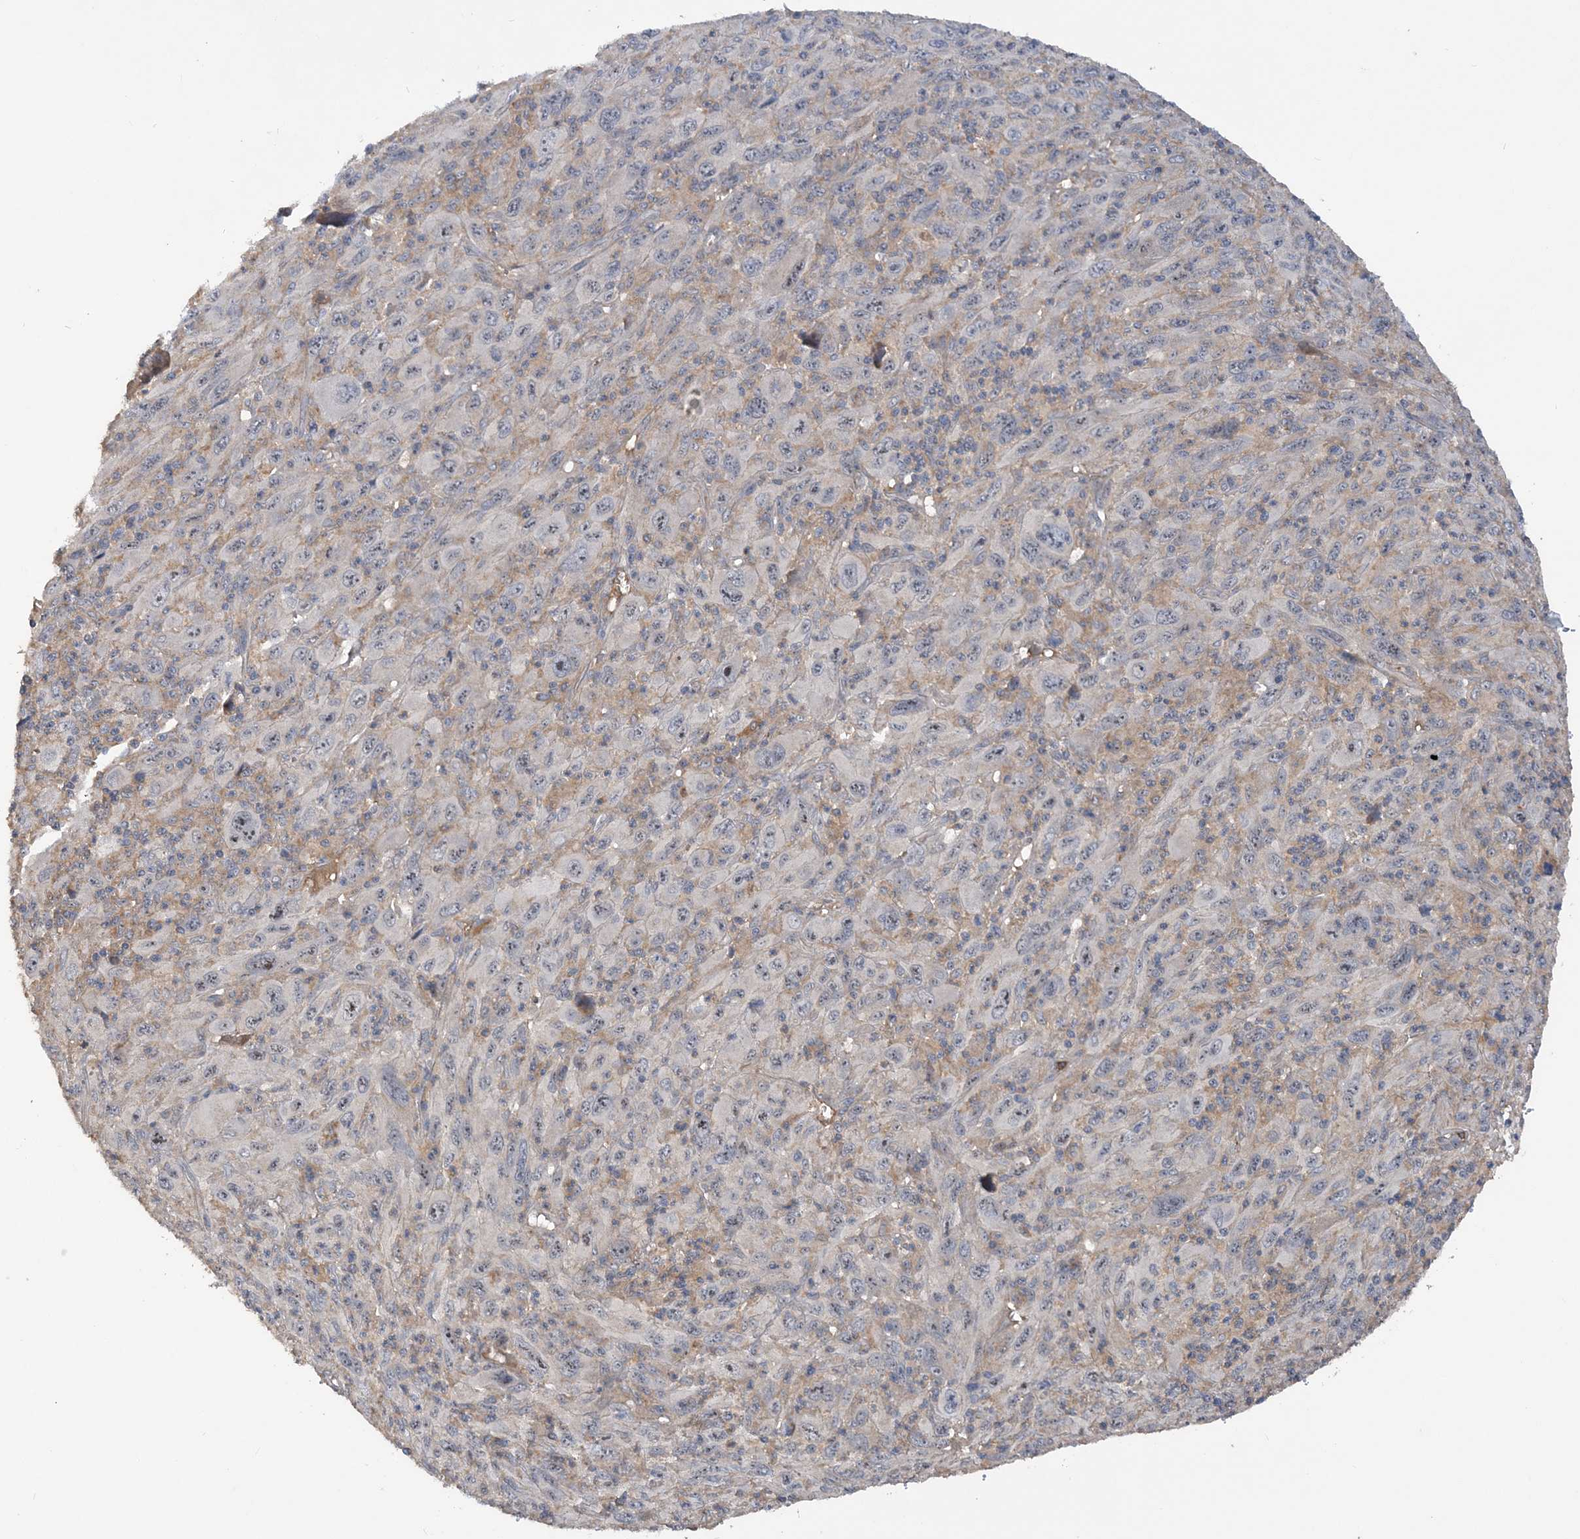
{"staining": {"intensity": "negative", "quantity": "none", "location": "none"}, "tissue": "melanoma", "cell_type": "Tumor cells", "image_type": "cancer", "snomed": [{"axis": "morphology", "description": "Malignant melanoma, Metastatic site"}, {"axis": "topography", "description": "Skin"}], "caption": "Malignant melanoma (metastatic site) was stained to show a protein in brown. There is no significant staining in tumor cells.", "gene": "GRINA", "patient": {"sex": "female", "age": 56}}